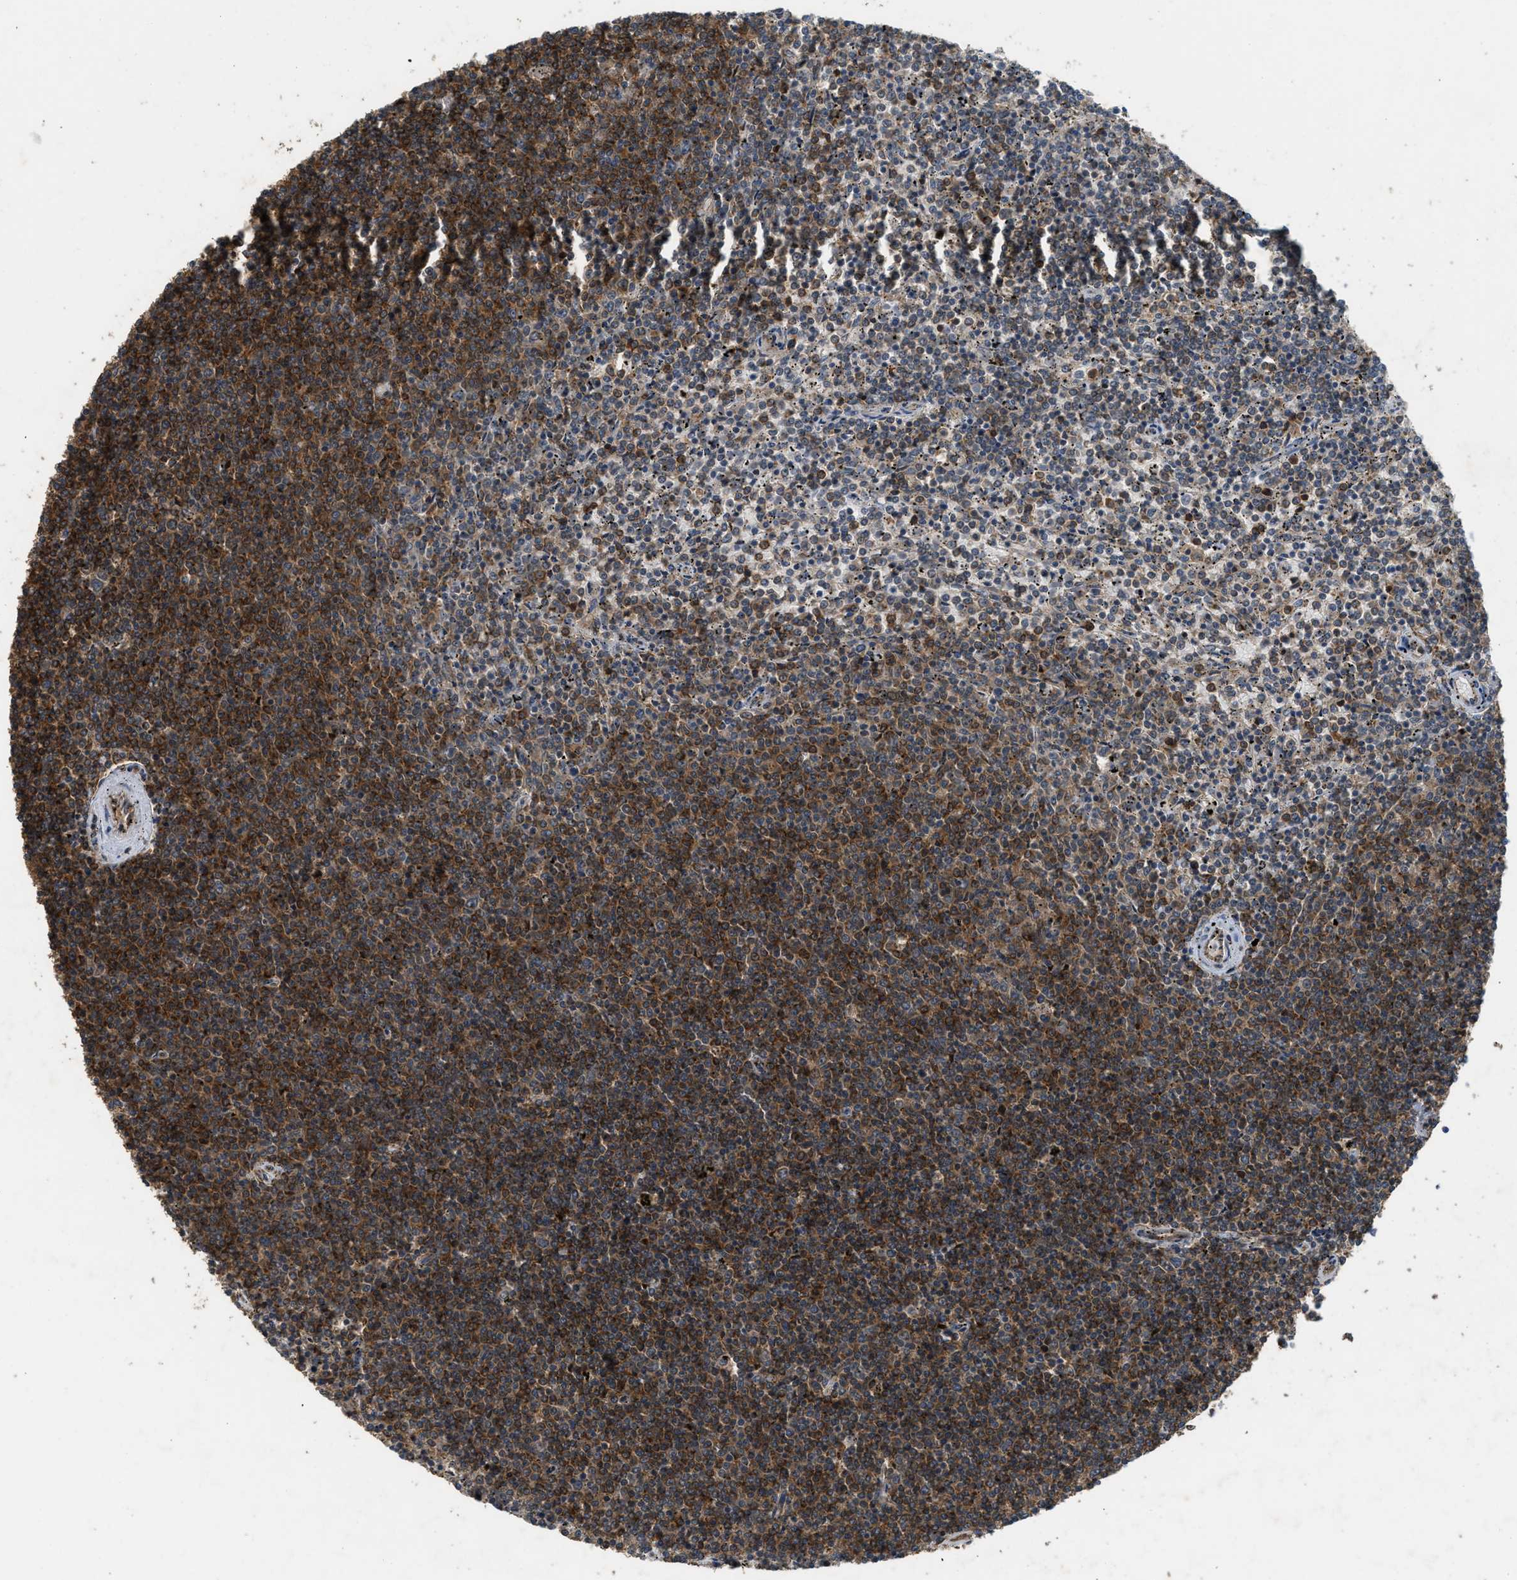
{"staining": {"intensity": "moderate", "quantity": "25%-75%", "location": "cytoplasmic/membranous"}, "tissue": "lymphoma", "cell_type": "Tumor cells", "image_type": "cancer", "snomed": [{"axis": "morphology", "description": "Malignant lymphoma, non-Hodgkin's type, Low grade"}, {"axis": "topography", "description": "Spleen"}], "caption": "Moderate cytoplasmic/membranous protein expression is seen in approximately 25%-75% of tumor cells in lymphoma.", "gene": "HIP1R", "patient": {"sex": "female", "age": 50}}